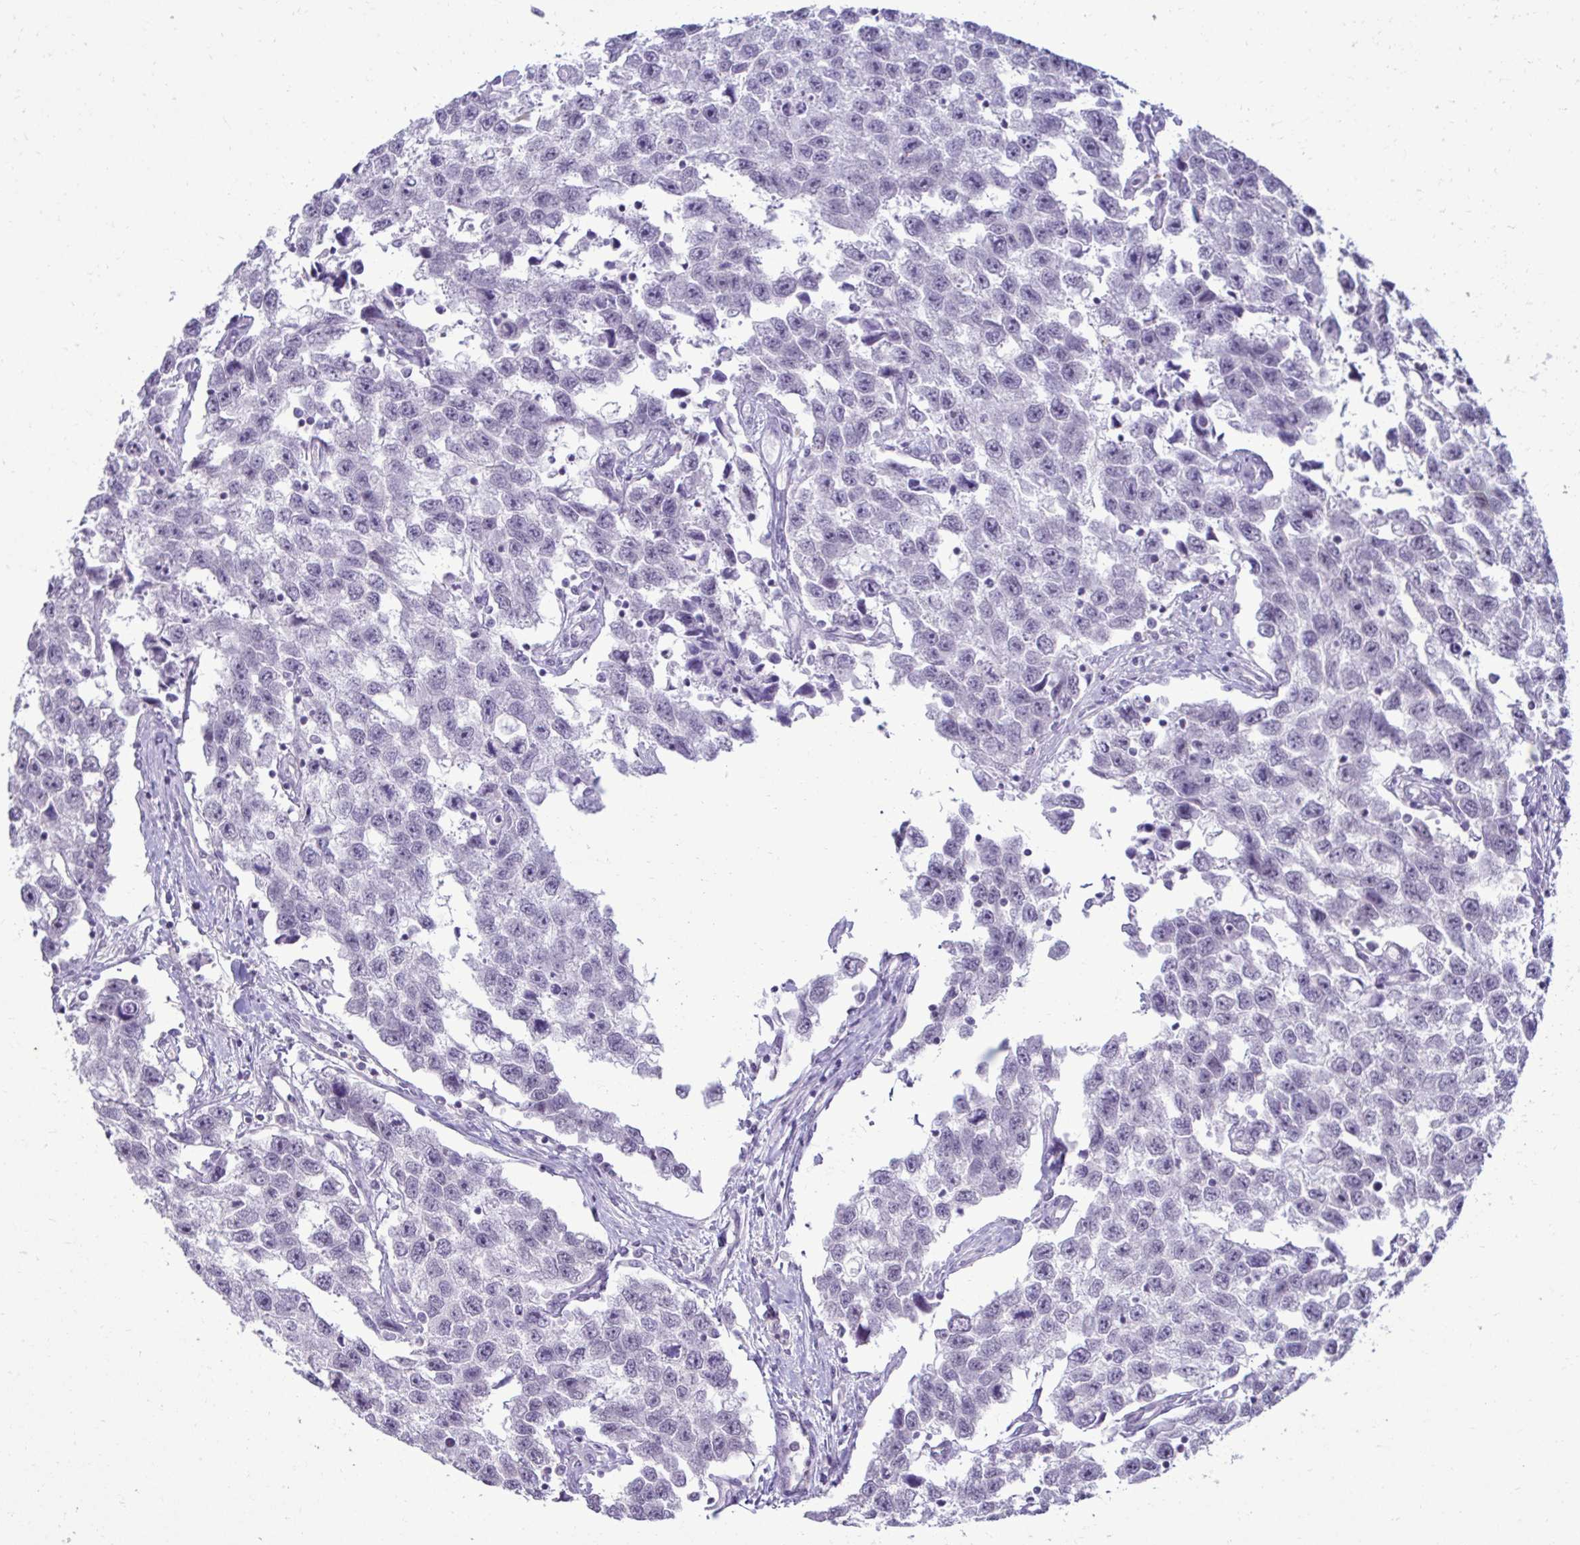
{"staining": {"intensity": "negative", "quantity": "none", "location": "none"}, "tissue": "testis cancer", "cell_type": "Tumor cells", "image_type": "cancer", "snomed": [{"axis": "morphology", "description": "Seminoma, NOS"}, {"axis": "topography", "description": "Testis"}], "caption": "Testis cancer (seminoma) was stained to show a protein in brown. There is no significant expression in tumor cells. Brightfield microscopy of immunohistochemistry stained with DAB (brown) and hematoxylin (blue), captured at high magnification.", "gene": "SLC30A3", "patient": {"sex": "male", "age": 33}}